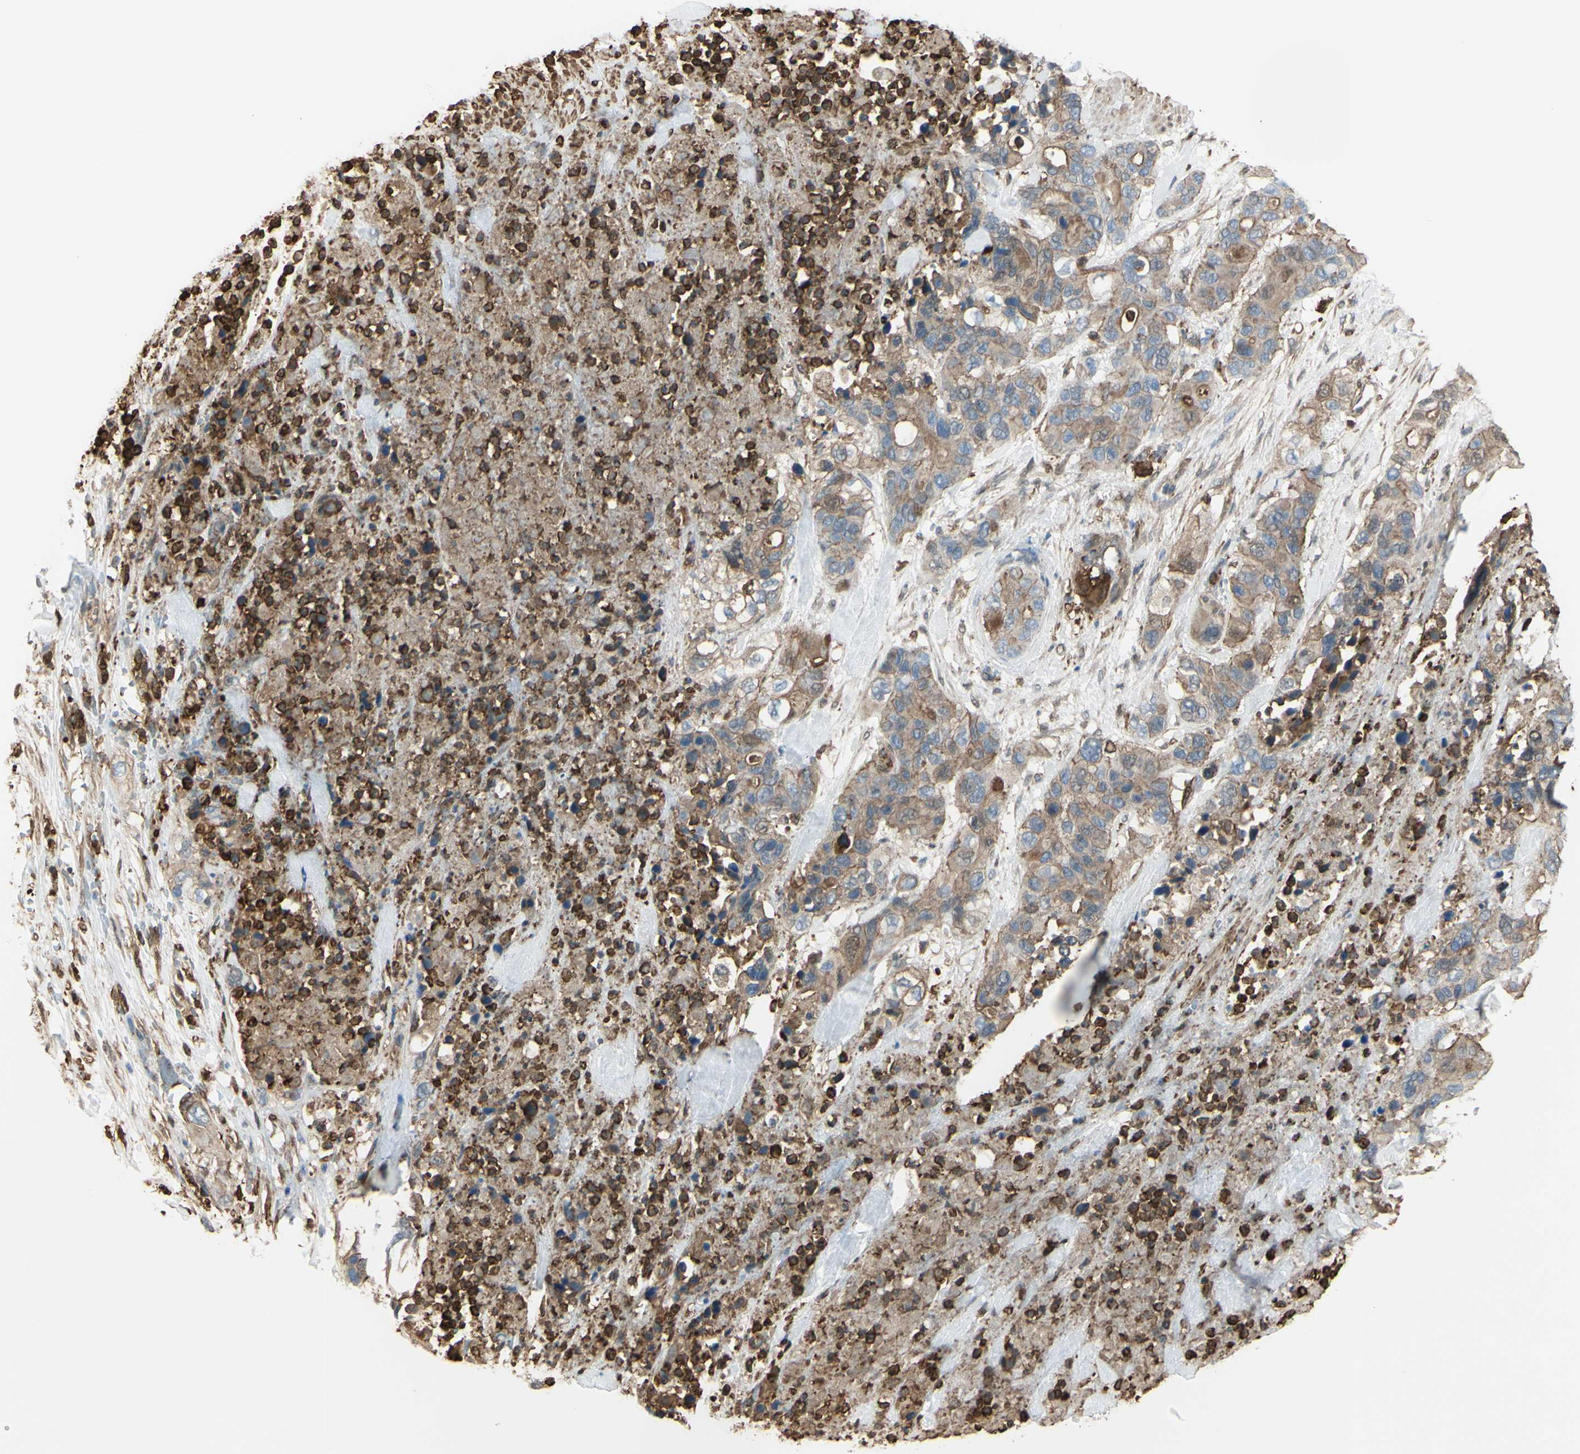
{"staining": {"intensity": "moderate", "quantity": "25%-75%", "location": "cytoplasmic/membranous"}, "tissue": "pancreatic cancer", "cell_type": "Tumor cells", "image_type": "cancer", "snomed": [{"axis": "morphology", "description": "Adenocarcinoma, NOS"}, {"axis": "topography", "description": "Pancreas"}], "caption": "Protein positivity by immunohistochemistry exhibits moderate cytoplasmic/membranous positivity in approximately 25%-75% of tumor cells in pancreatic cancer (adenocarcinoma). (DAB (3,3'-diaminobenzidine) IHC, brown staining for protein, blue staining for nuclei).", "gene": "GSN", "patient": {"sex": "female", "age": 71}}